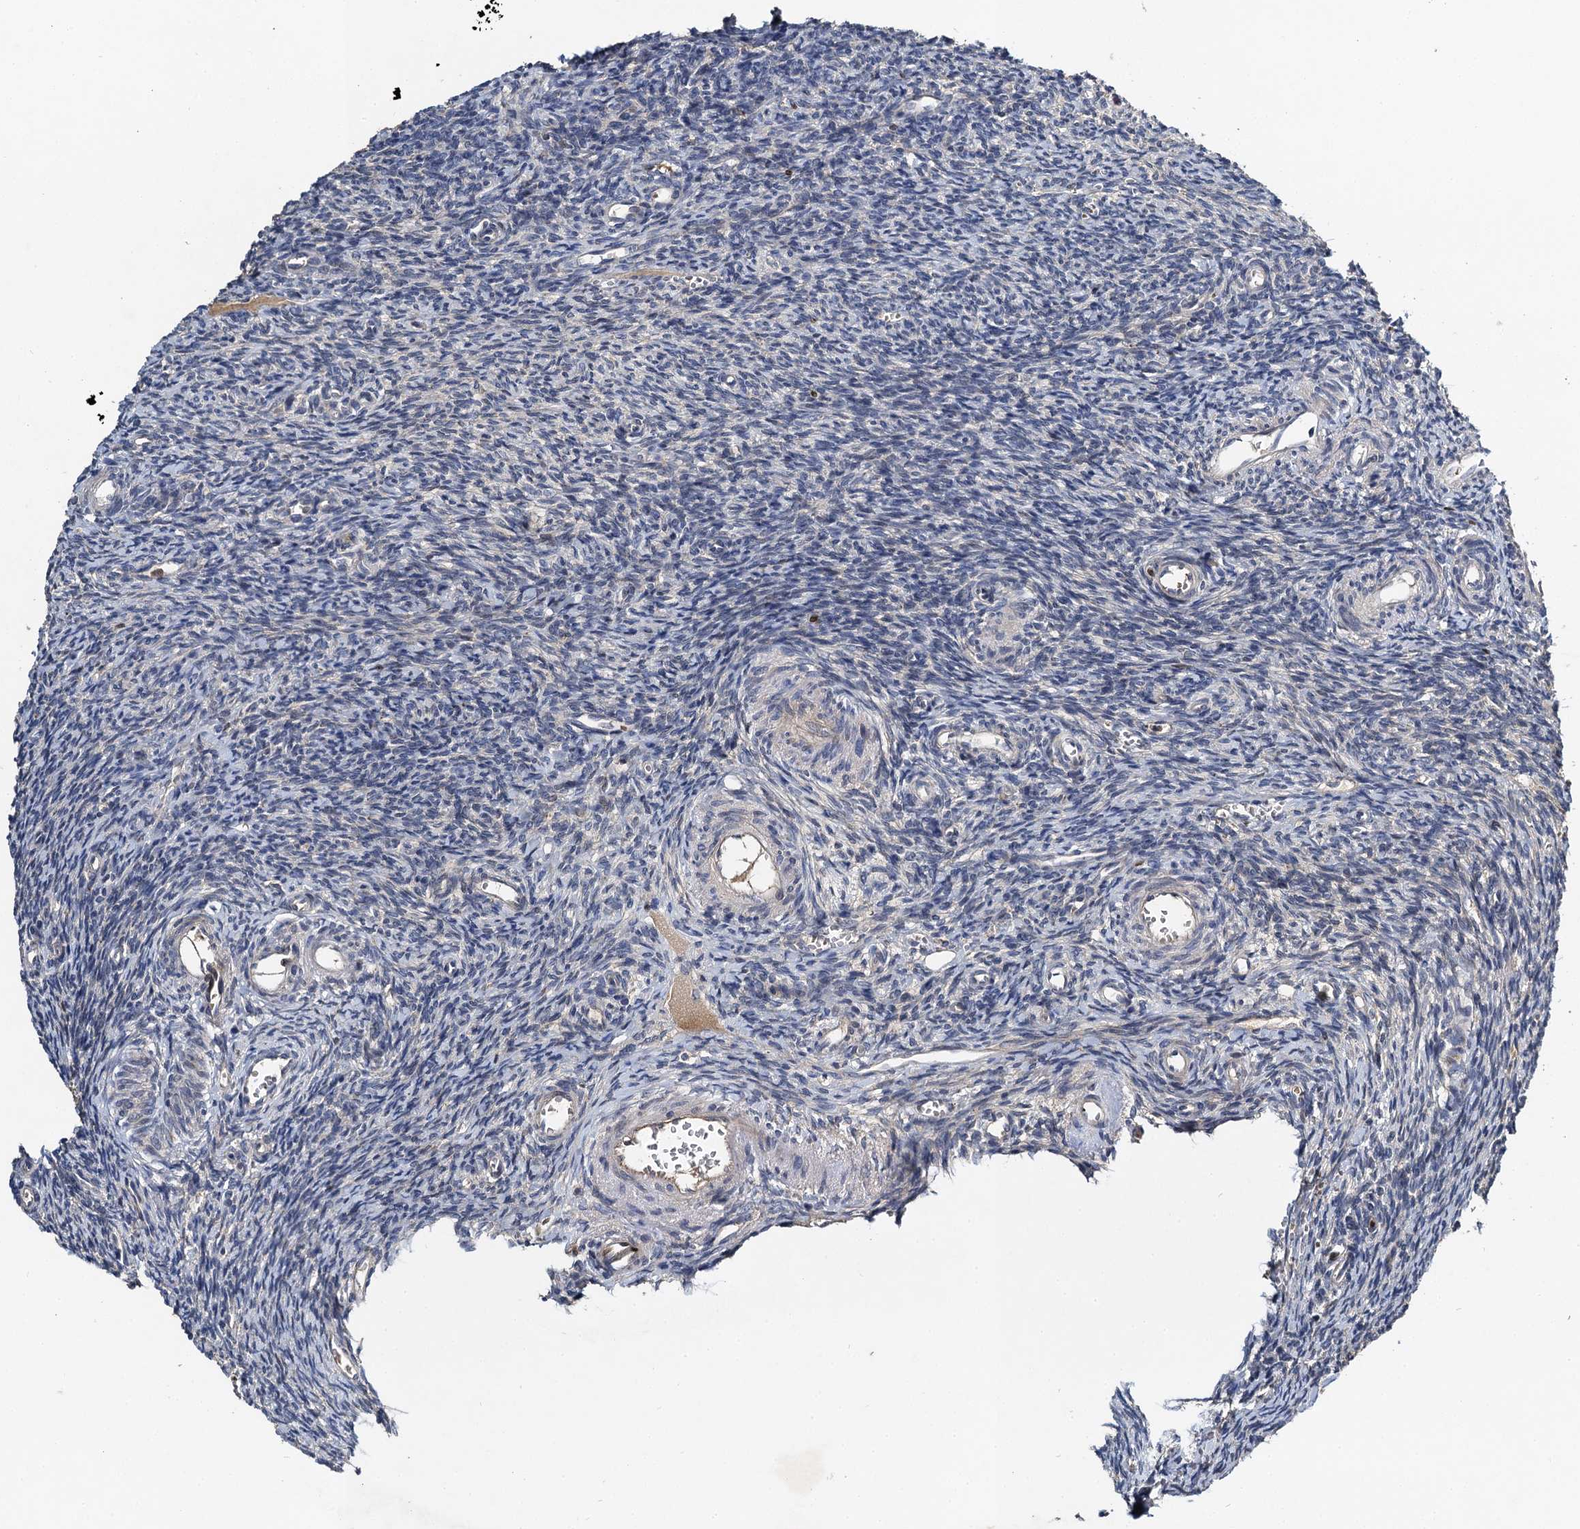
{"staining": {"intensity": "negative", "quantity": "none", "location": "none"}, "tissue": "ovary", "cell_type": "Ovarian stroma cells", "image_type": "normal", "snomed": [{"axis": "morphology", "description": "Normal tissue, NOS"}, {"axis": "topography", "description": "Ovary"}], "caption": "IHC histopathology image of unremarkable ovary: human ovary stained with DAB shows no significant protein positivity in ovarian stroma cells.", "gene": "SLC11A2", "patient": {"sex": "female", "age": 39}}